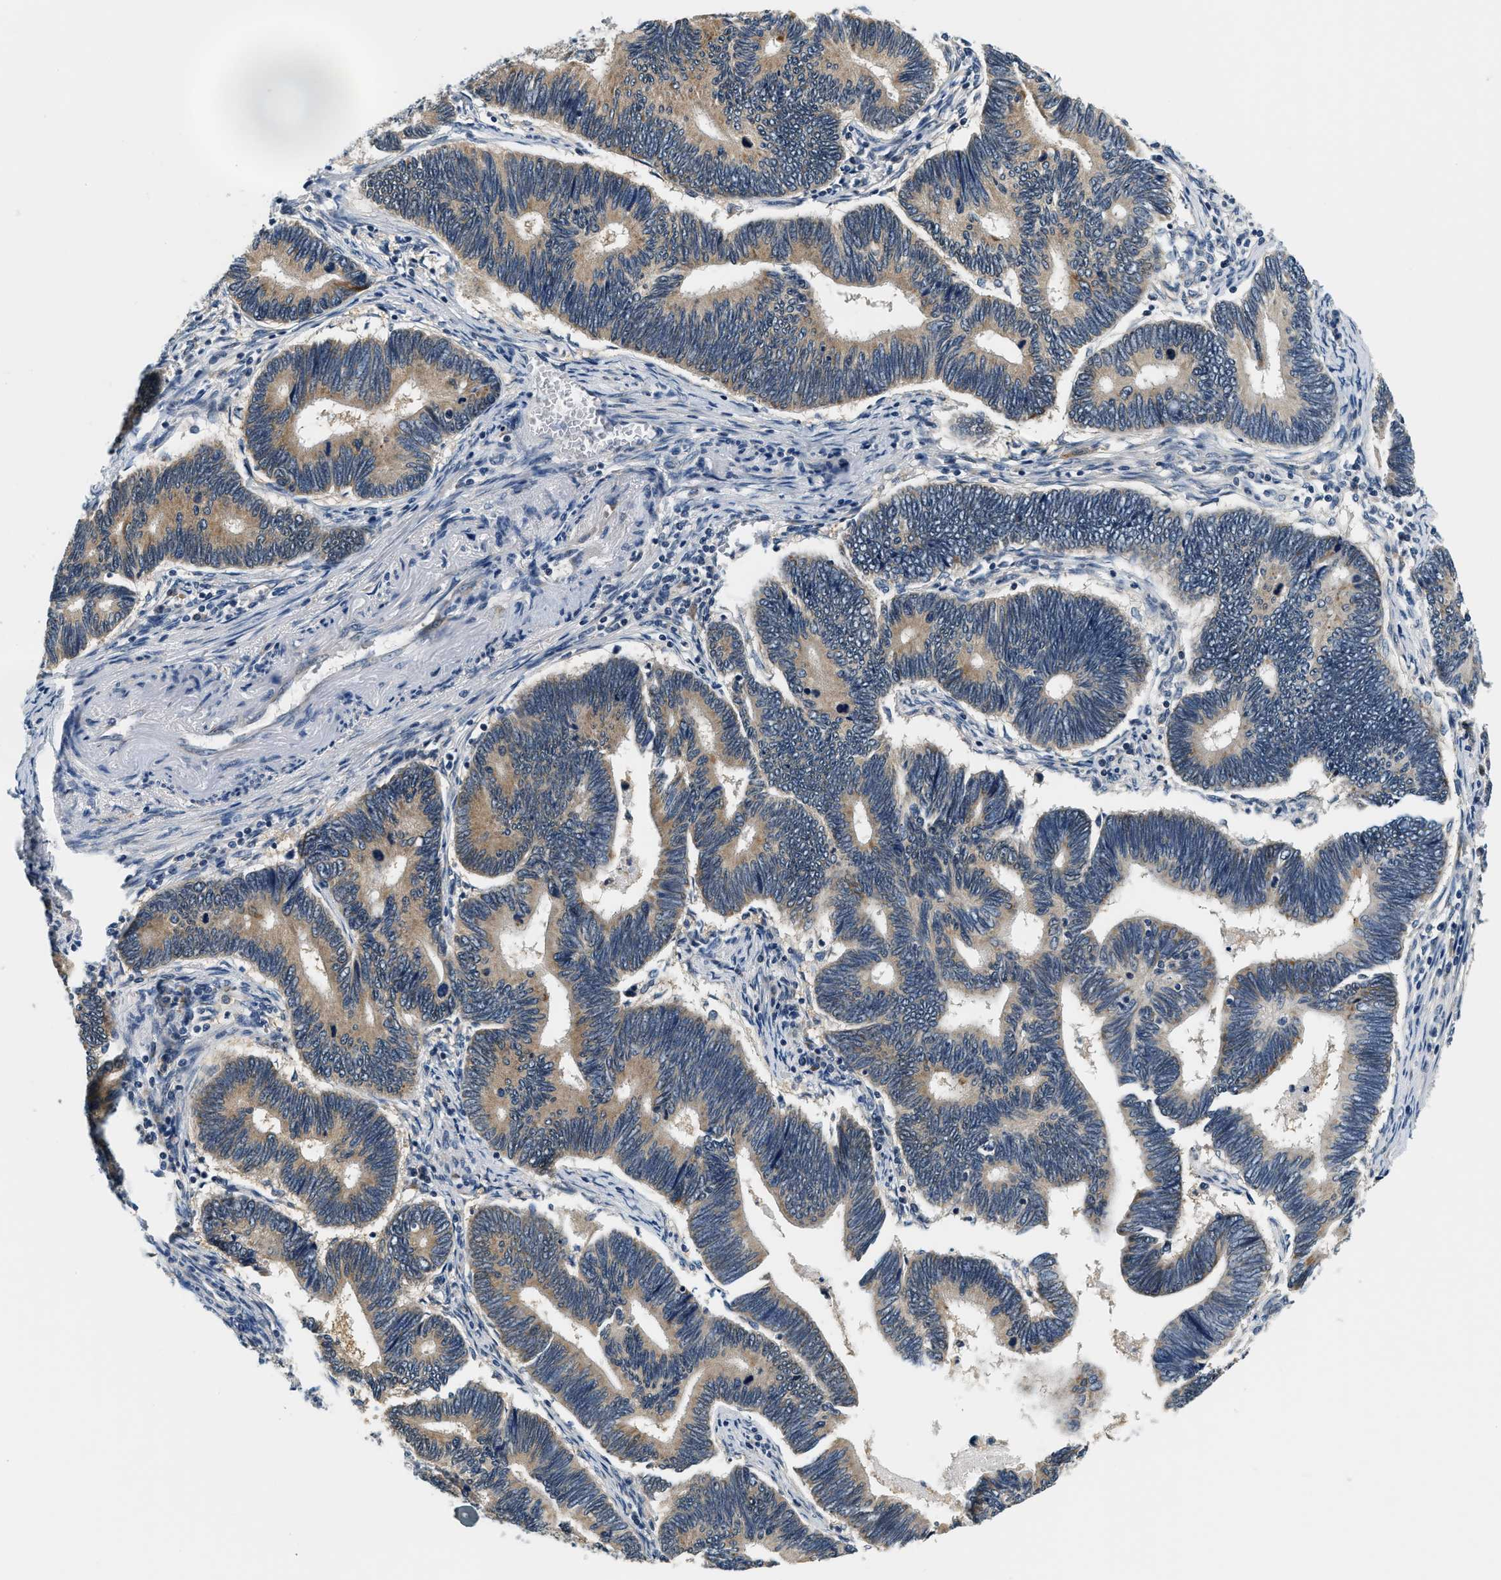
{"staining": {"intensity": "moderate", "quantity": ">75%", "location": "cytoplasmic/membranous"}, "tissue": "pancreatic cancer", "cell_type": "Tumor cells", "image_type": "cancer", "snomed": [{"axis": "morphology", "description": "Adenocarcinoma, NOS"}, {"axis": "topography", "description": "Pancreas"}], "caption": "Immunohistochemistry of adenocarcinoma (pancreatic) exhibits medium levels of moderate cytoplasmic/membranous staining in about >75% of tumor cells.", "gene": "YAE1", "patient": {"sex": "female", "age": 70}}